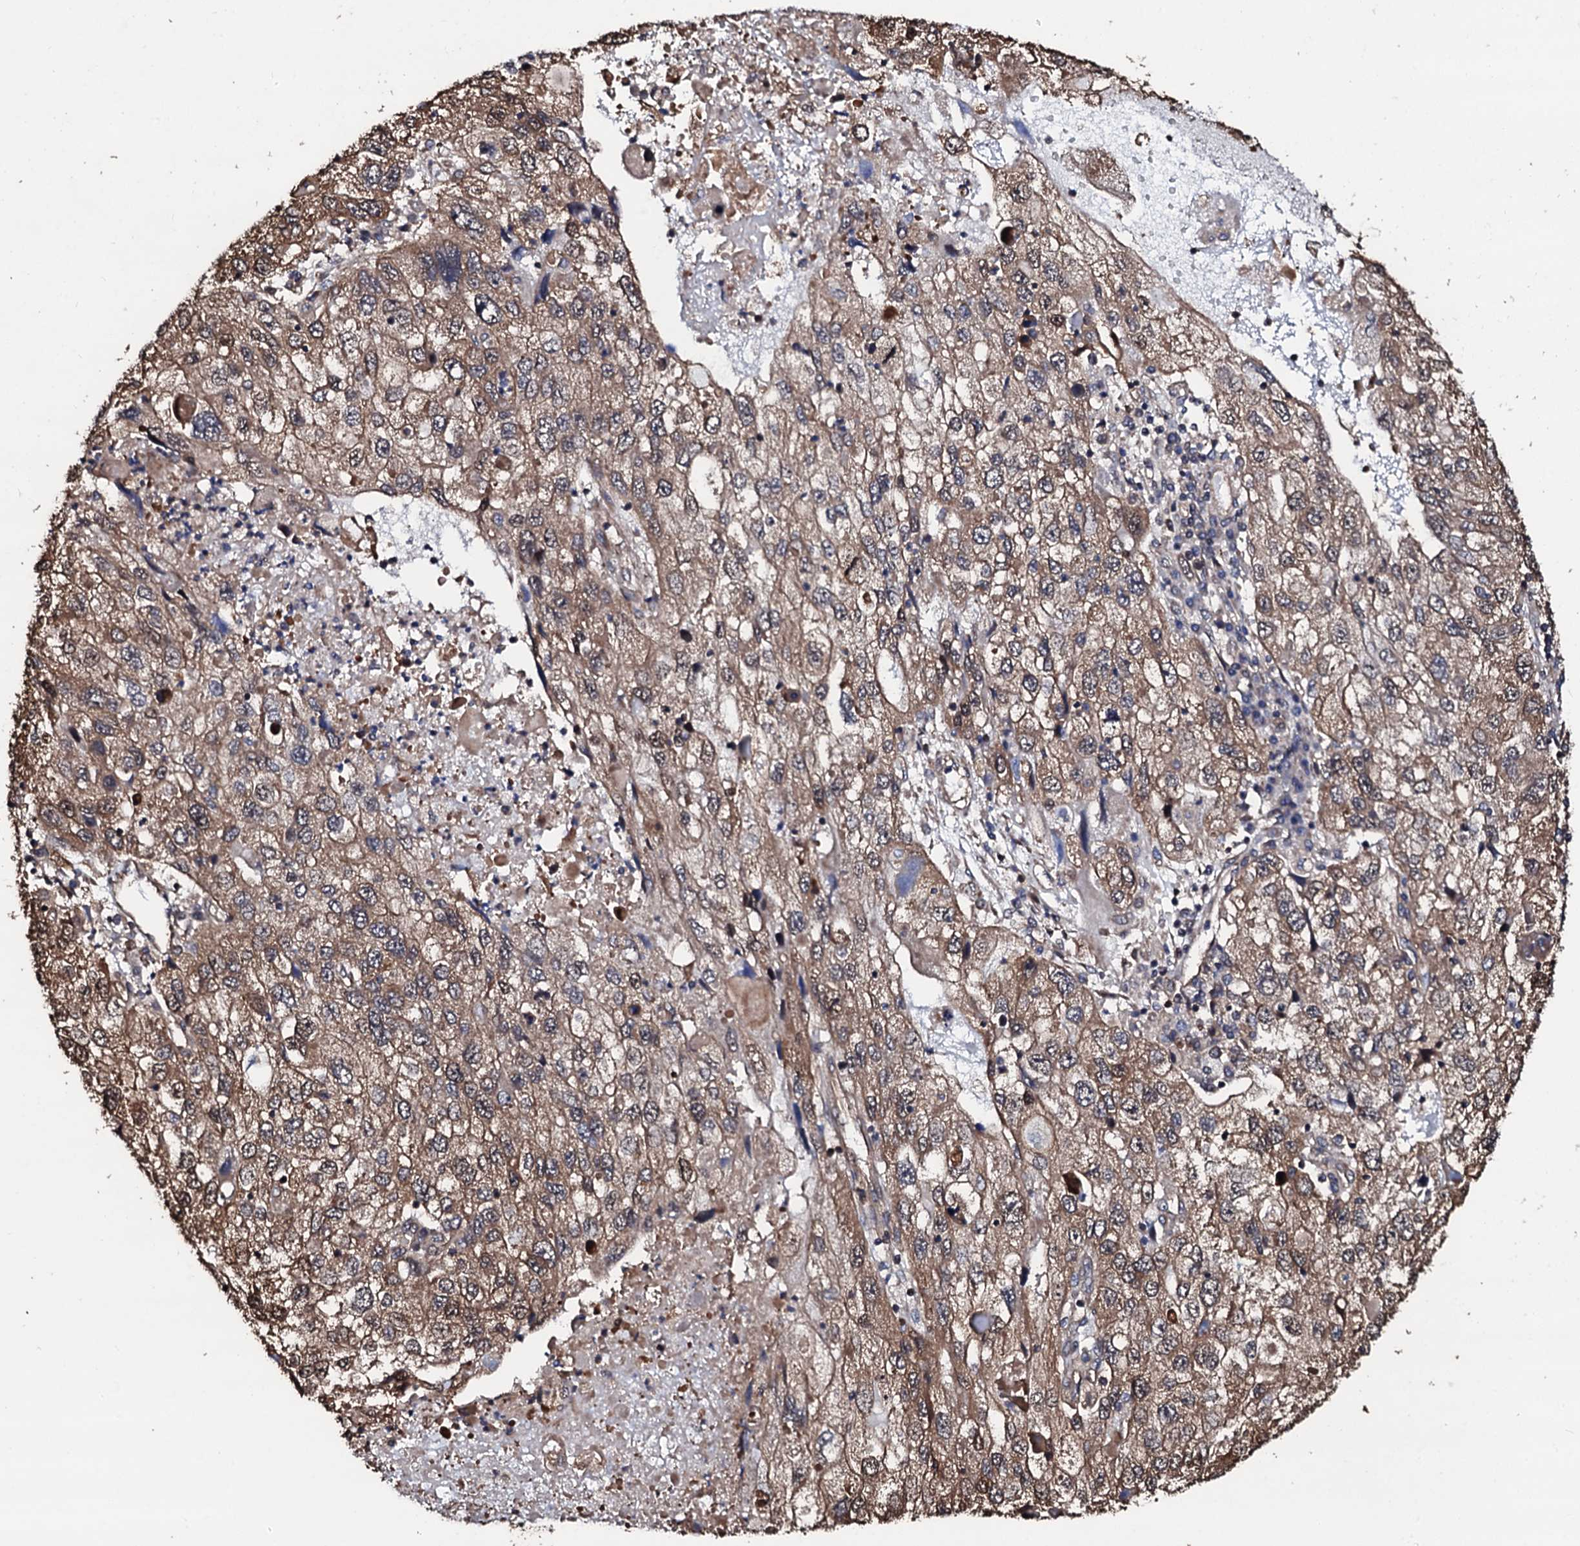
{"staining": {"intensity": "moderate", "quantity": ">75%", "location": "cytoplasmic/membranous"}, "tissue": "endometrial cancer", "cell_type": "Tumor cells", "image_type": "cancer", "snomed": [{"axis": "morphology", "description": "Adenocarcinoma, NOS"}, {"axis": "topography", "description": "Endometrium"}], "caption": "Moderate cytoplasmic/membranous protein expression is seen in about >75% of tumor cells in endometrial adenocarcinoma.", "gene": "CKAP5", "patient": {"sex": "female", "age": 49}}